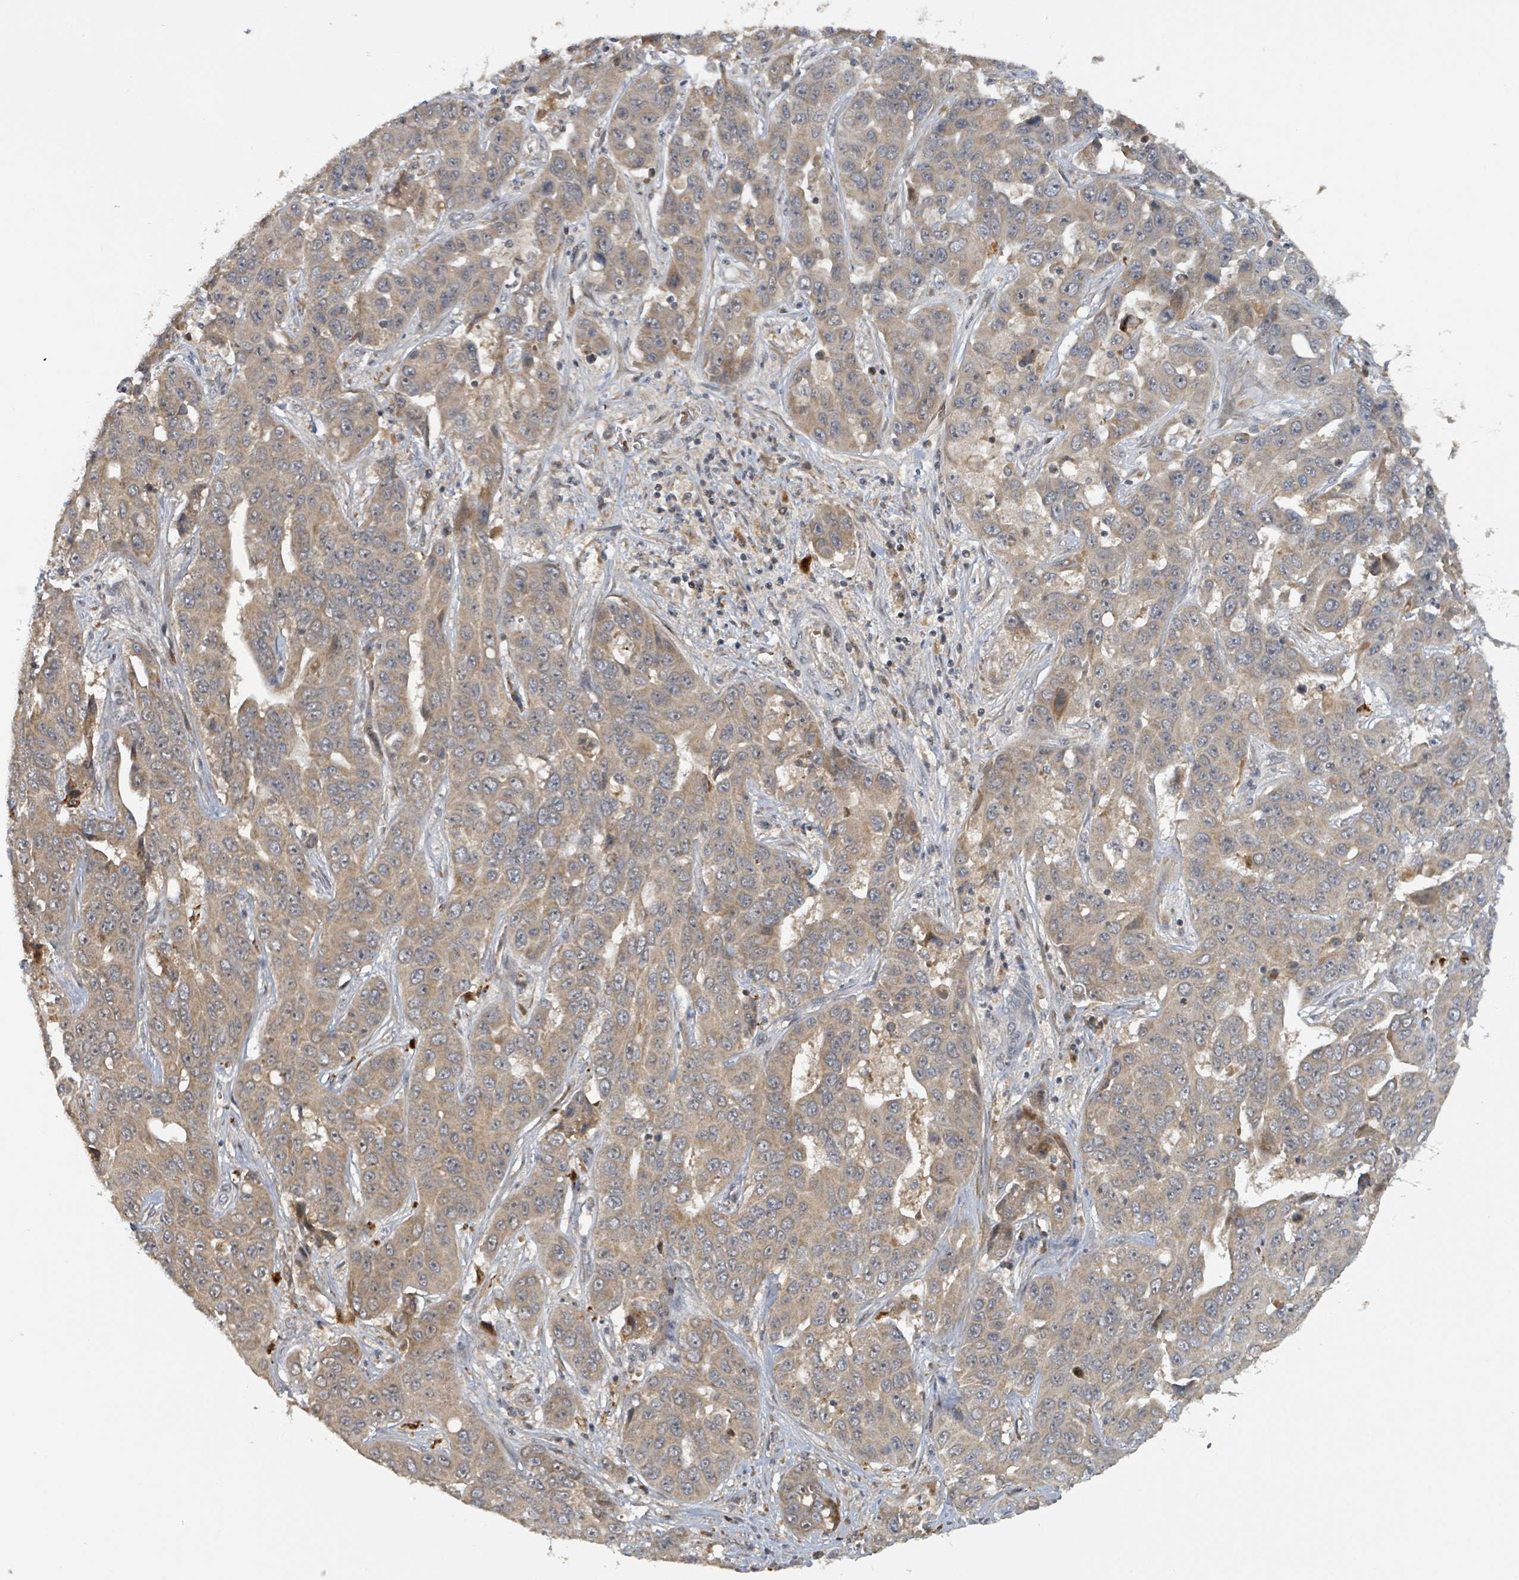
{"staining": {"intensity": "moderate", "quantity": ">75%", "location": "cytoplasmic/membranous"}, "tissue": "liver cancer", "cell_type": "Tumor cells", "image_type": "cancer", "snomed": [{"axis": "morphology", "description": "Cholangiocarcinoma"}, {"axis": "topography", "description": "Liver"}], "caption": "A micrograph of human liver cholangiocarcinoma stained for a protein shows moderate cytoplasmic/membranous brown staining in tumor cells.", "gene": "ITGA11", "patient": {"sex": "female", "age": 52}}